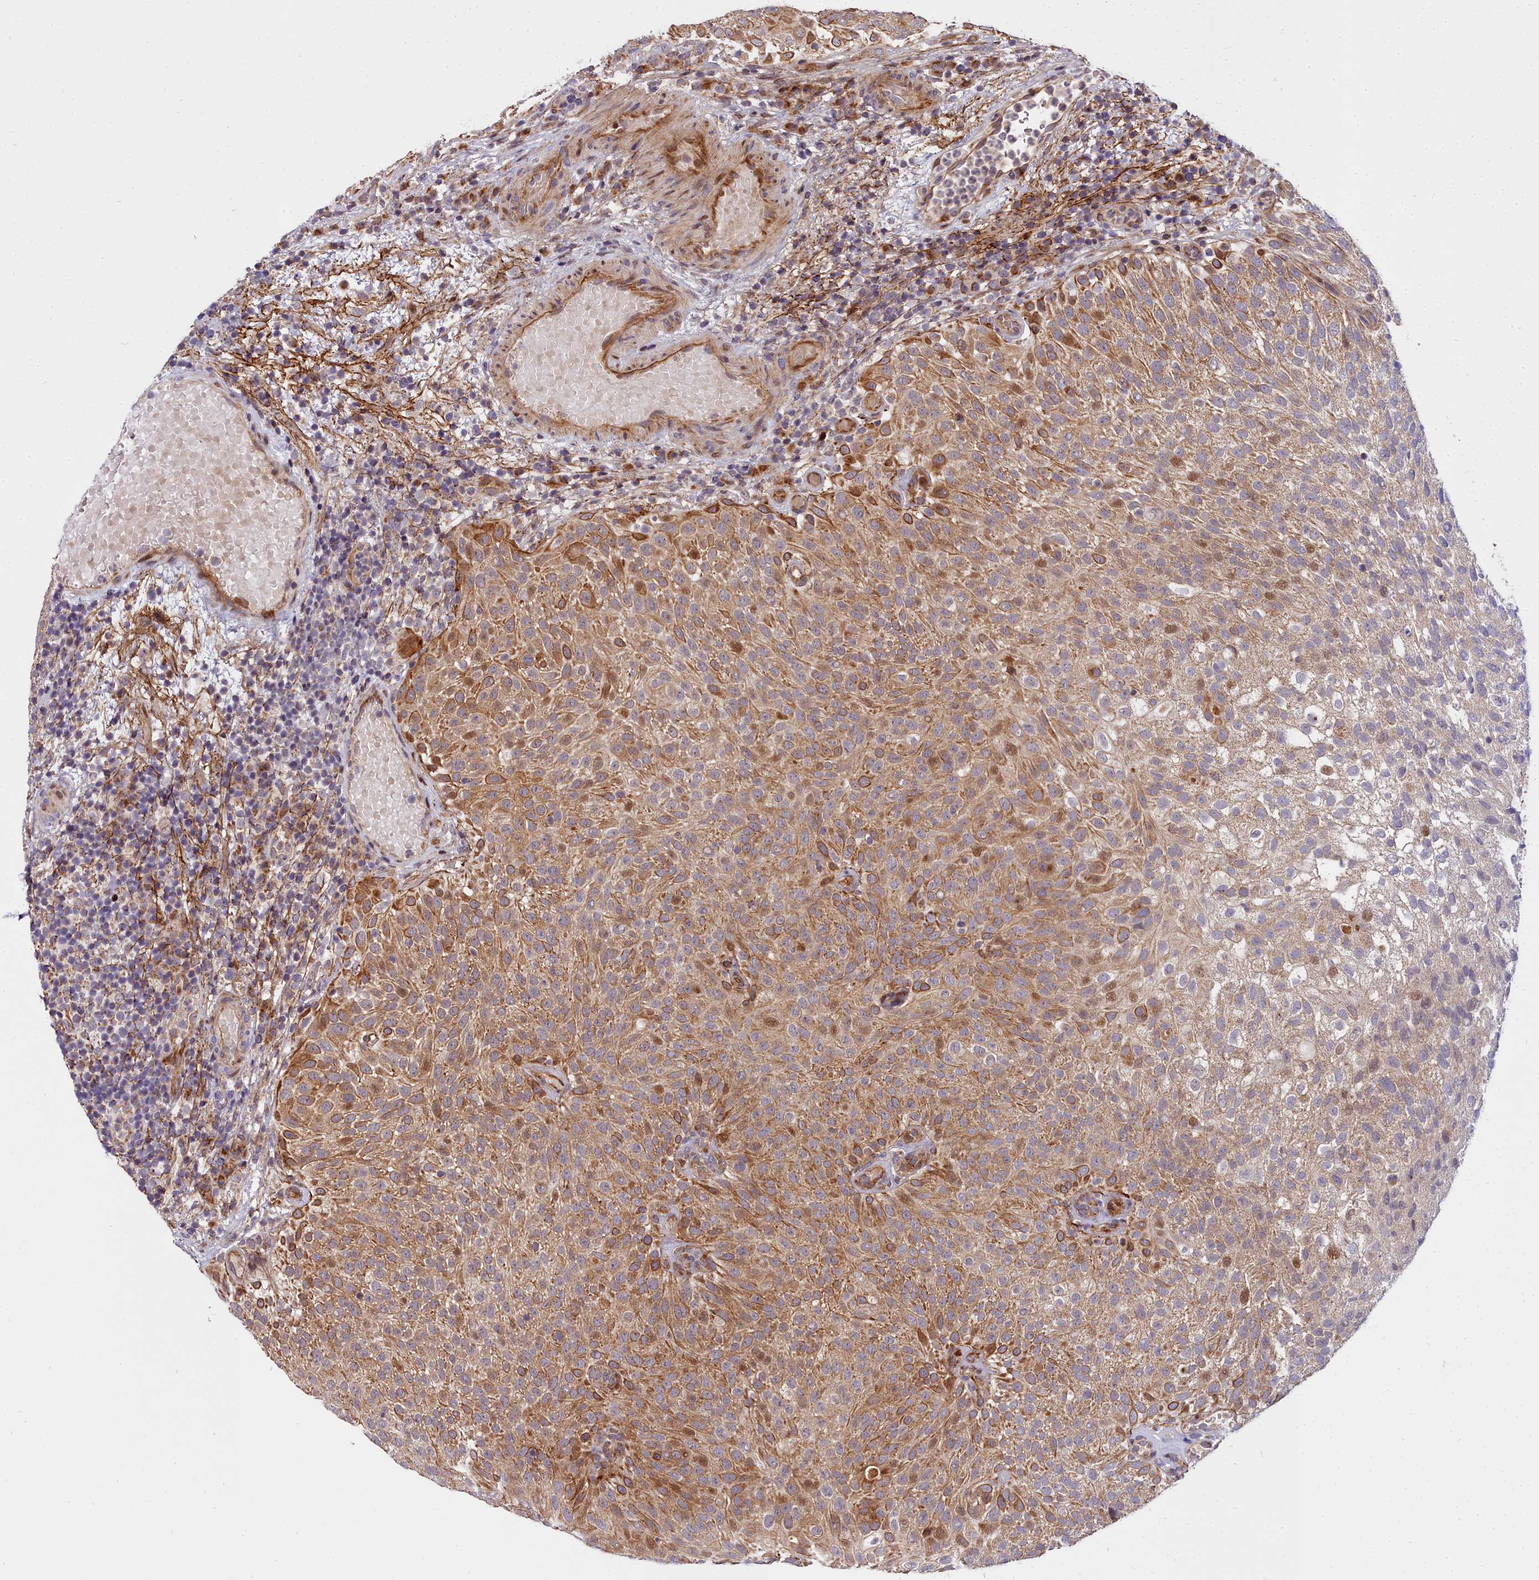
{"staining": {"intensity": "moderate", "quantity": "25%-75%", "location": "cytoplasmic/membranous"}, "tissue": "urothelial cancer", "cell_type": "Tumor cells", "image_type": "cancer", "snomed": [{"axis": "morphology", "description": "Urothelial carcinoma, Low grade"}, {"axis": "topography", "description": "Urinary bladder"}], "caption": "Low-grade urothelial carcinoma was stained to show a protein in brown. There is medium levels of moderate cytoplasmic/membranous expression in approximately 25%-75% of tumor cells.", "gene": "MRPS11", "patient": {"sex": "male", "age": 78}}